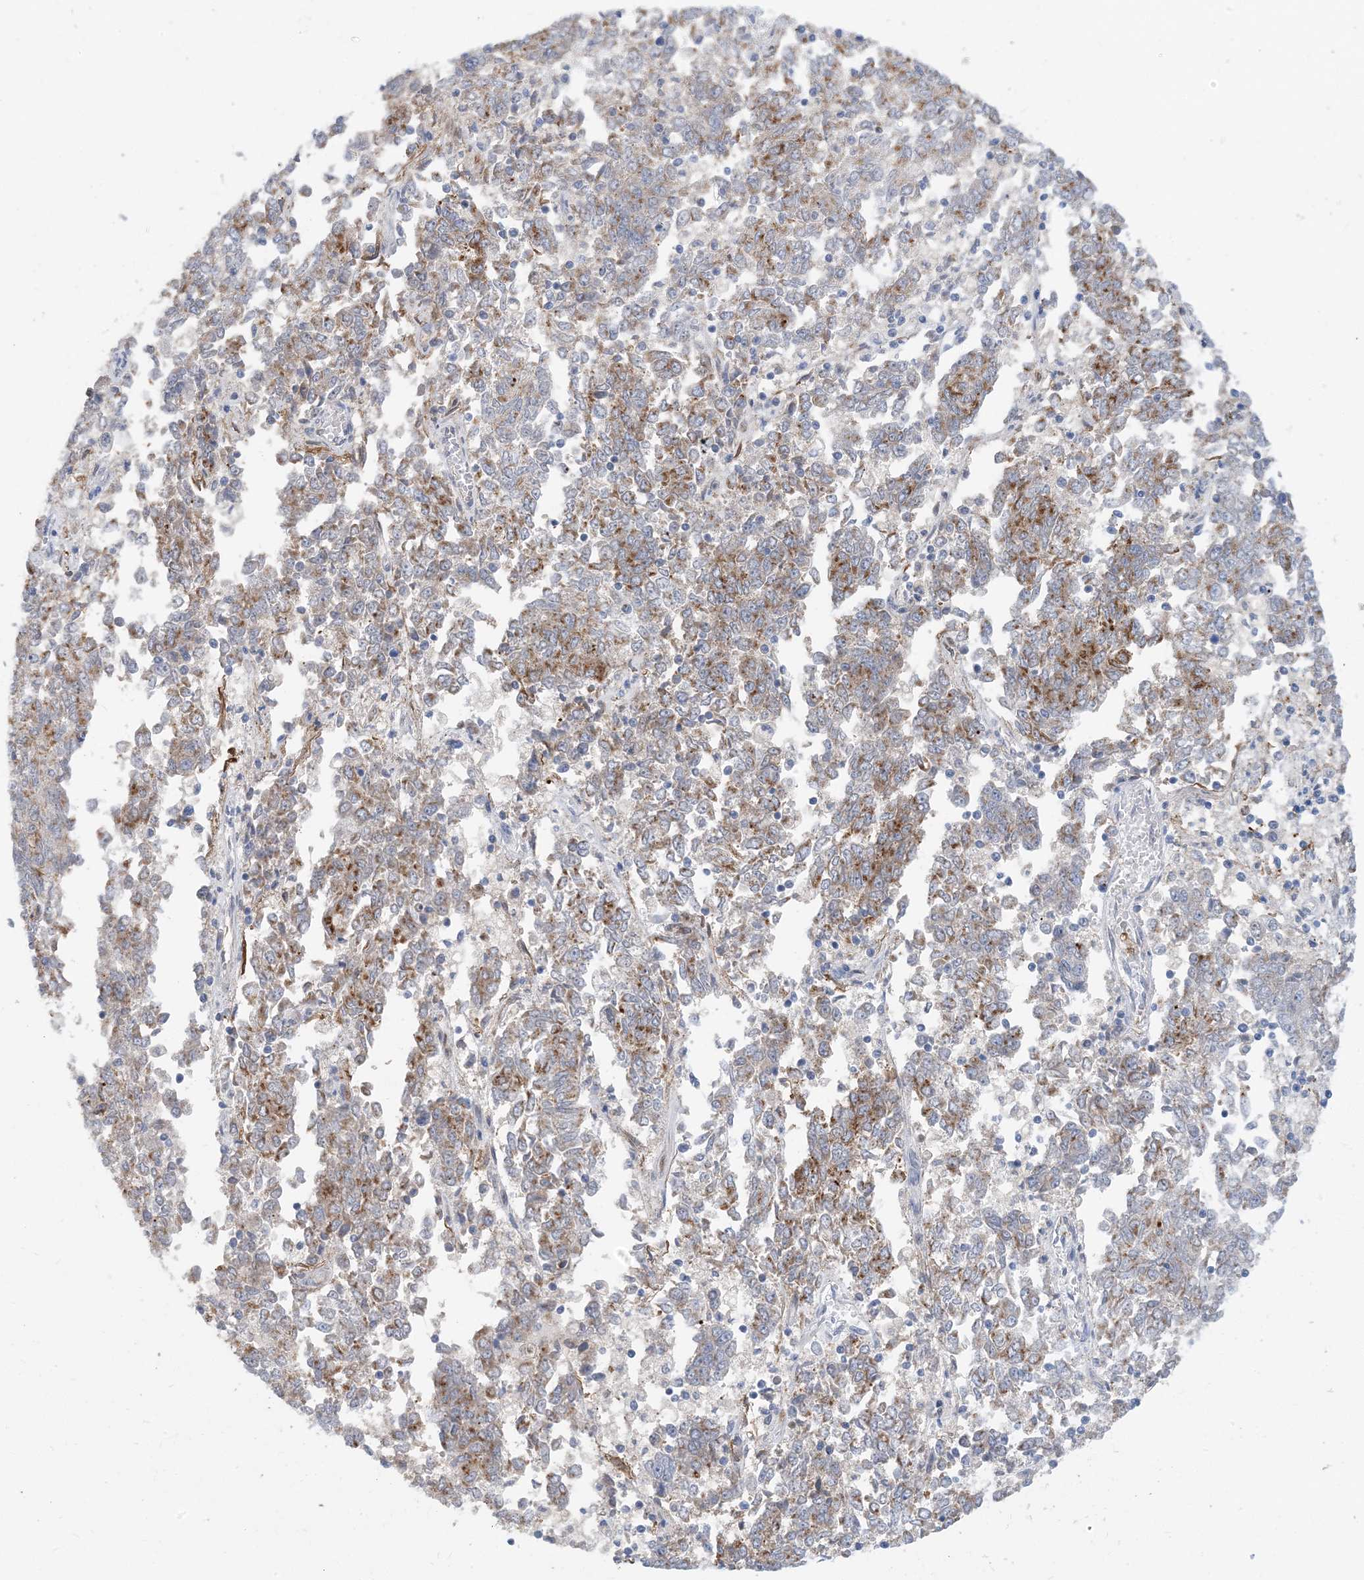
{"staining": {"intensity": "moderate", "quantity": "<25%", "location": "cytoplasmic/membranous"}, "tissue": "endometrial cancer", "cell_type": "Tumor cells", "image_type": "cancer", "snomed": [{"axis": "morphology", "description": "Adenocarcinoma, NOS"}, {"axis": "topography", "description": "Endometrium"}], "caption": "Immunohistochemical staining of endometrial adenocarcinoma shows low levels of moderate cytoplasmic/membranous staining in approximately <25% of tumor cells.", "gene": "EIF2A", "patient": {"sex": "female", "age": 80}}